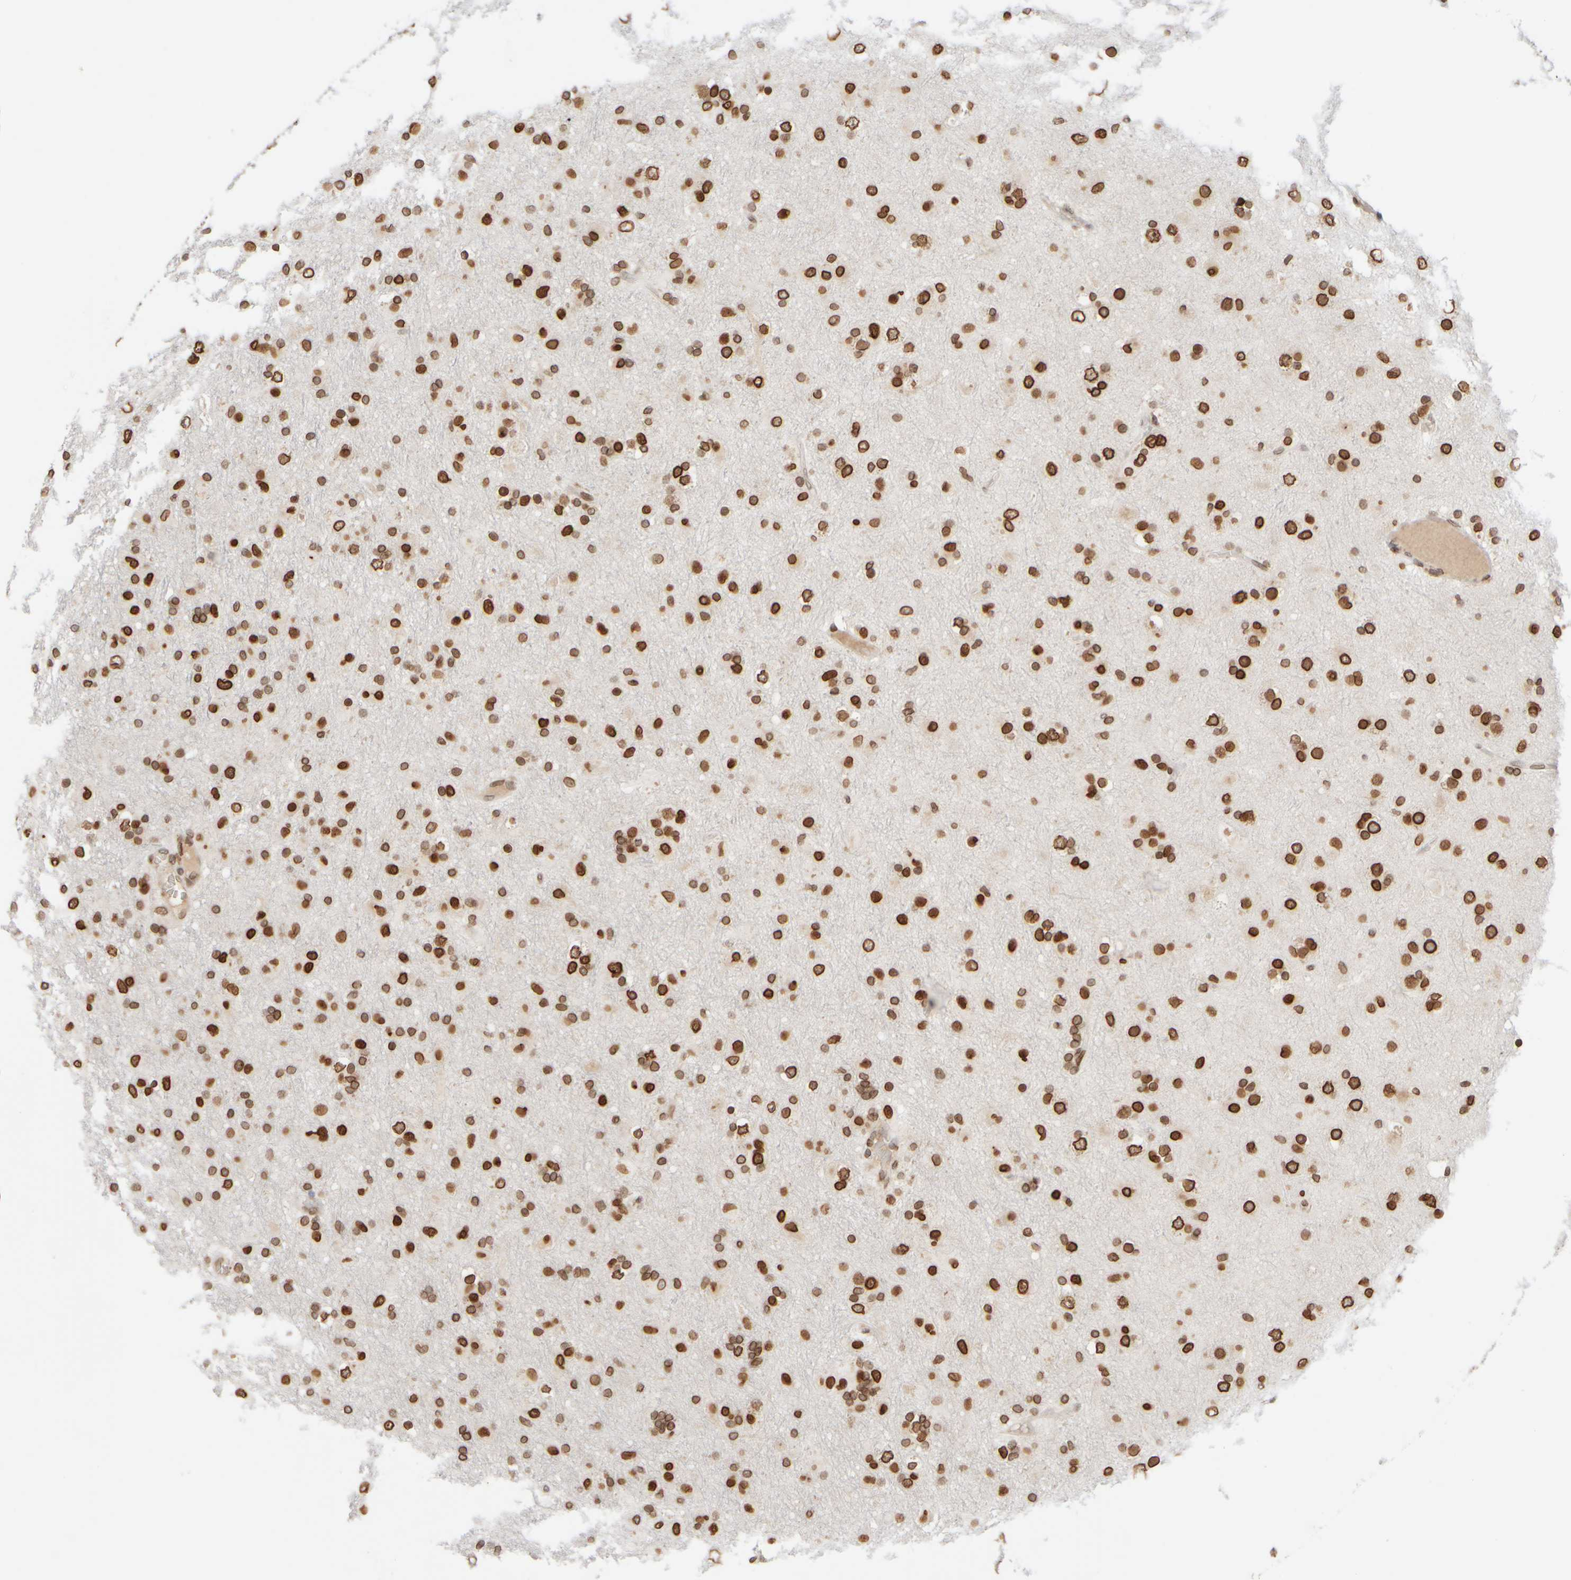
{"staining": {"intensity": "strong", "quantity": ">75%", "location": "cytoplasmic/membranous,nuclear"}, "tissue": "glioma", "cell_type": "Tumor cells", "image_type": "cancer", "snomed": [{"axis": "morphology", "description": "Glioma, malignant, Low grade"}, {"axis": "topography", "description": "Brain"}], "caption": "Immunohistochemistry staining of malignant glioma (low-grade), which exhibits high levels of strong cytoplasmic/membranous and nuclear expression in approximately >75% of tumor cells indicating strong cytoplasmic/membranous and nuclear protein expression. The staining was performed using DAB (3,3'-diaminobenzidine) (brown) for protein detection and nuclei were counterstained in hematoxylin (blue).", "gene": "ZC3HC1", "patient": {"sex": "male", "age": 65}}